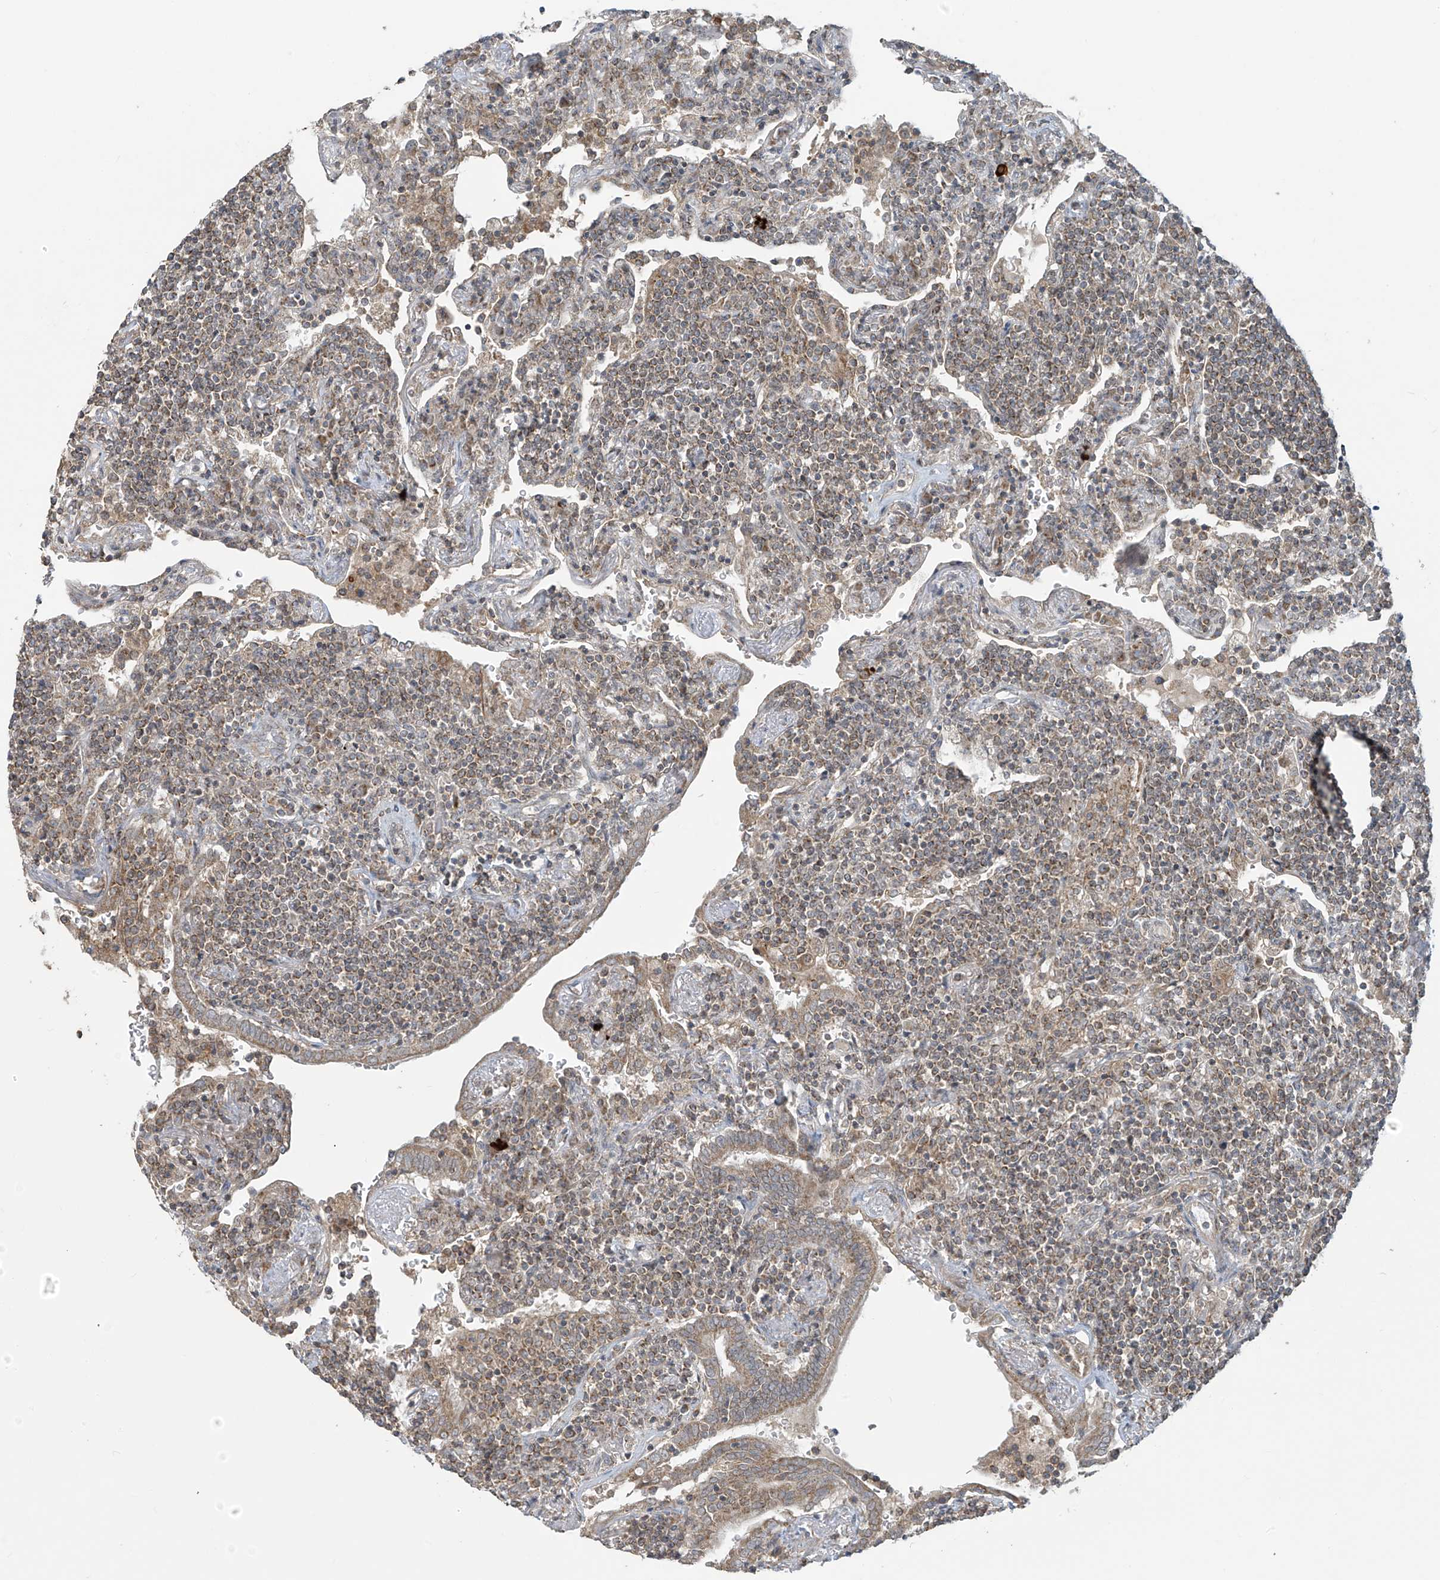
{"staining": {"intensity": "weak", "quantity": ">75%", "location": "cytoplasmic/membranous"}, "tissue": "lymphoma", "cell_type": "Tumor cells", "image_type": "cancer", "snomed": [{"axis": "morphology", "description": "Malignant lymphoma, non-Hodgkin's type, Low grade"}, {"axis": "topography", "description": "Lung"}], "caption": "Tumor cells demonstrate low levels of weak cytoplasmic/membranous positivity in approximately >75% of cells in low-grade malignant lymphoma, non-Hodgkin's type. The protein is stained brown, and the nuclei are stained in blue (DAB (3,3'-diaminobenzidine) IHC with brightfield microscopy, high magnification).", "gene": "HDDC2", "patient": {"sex": "female", "age": 71}}